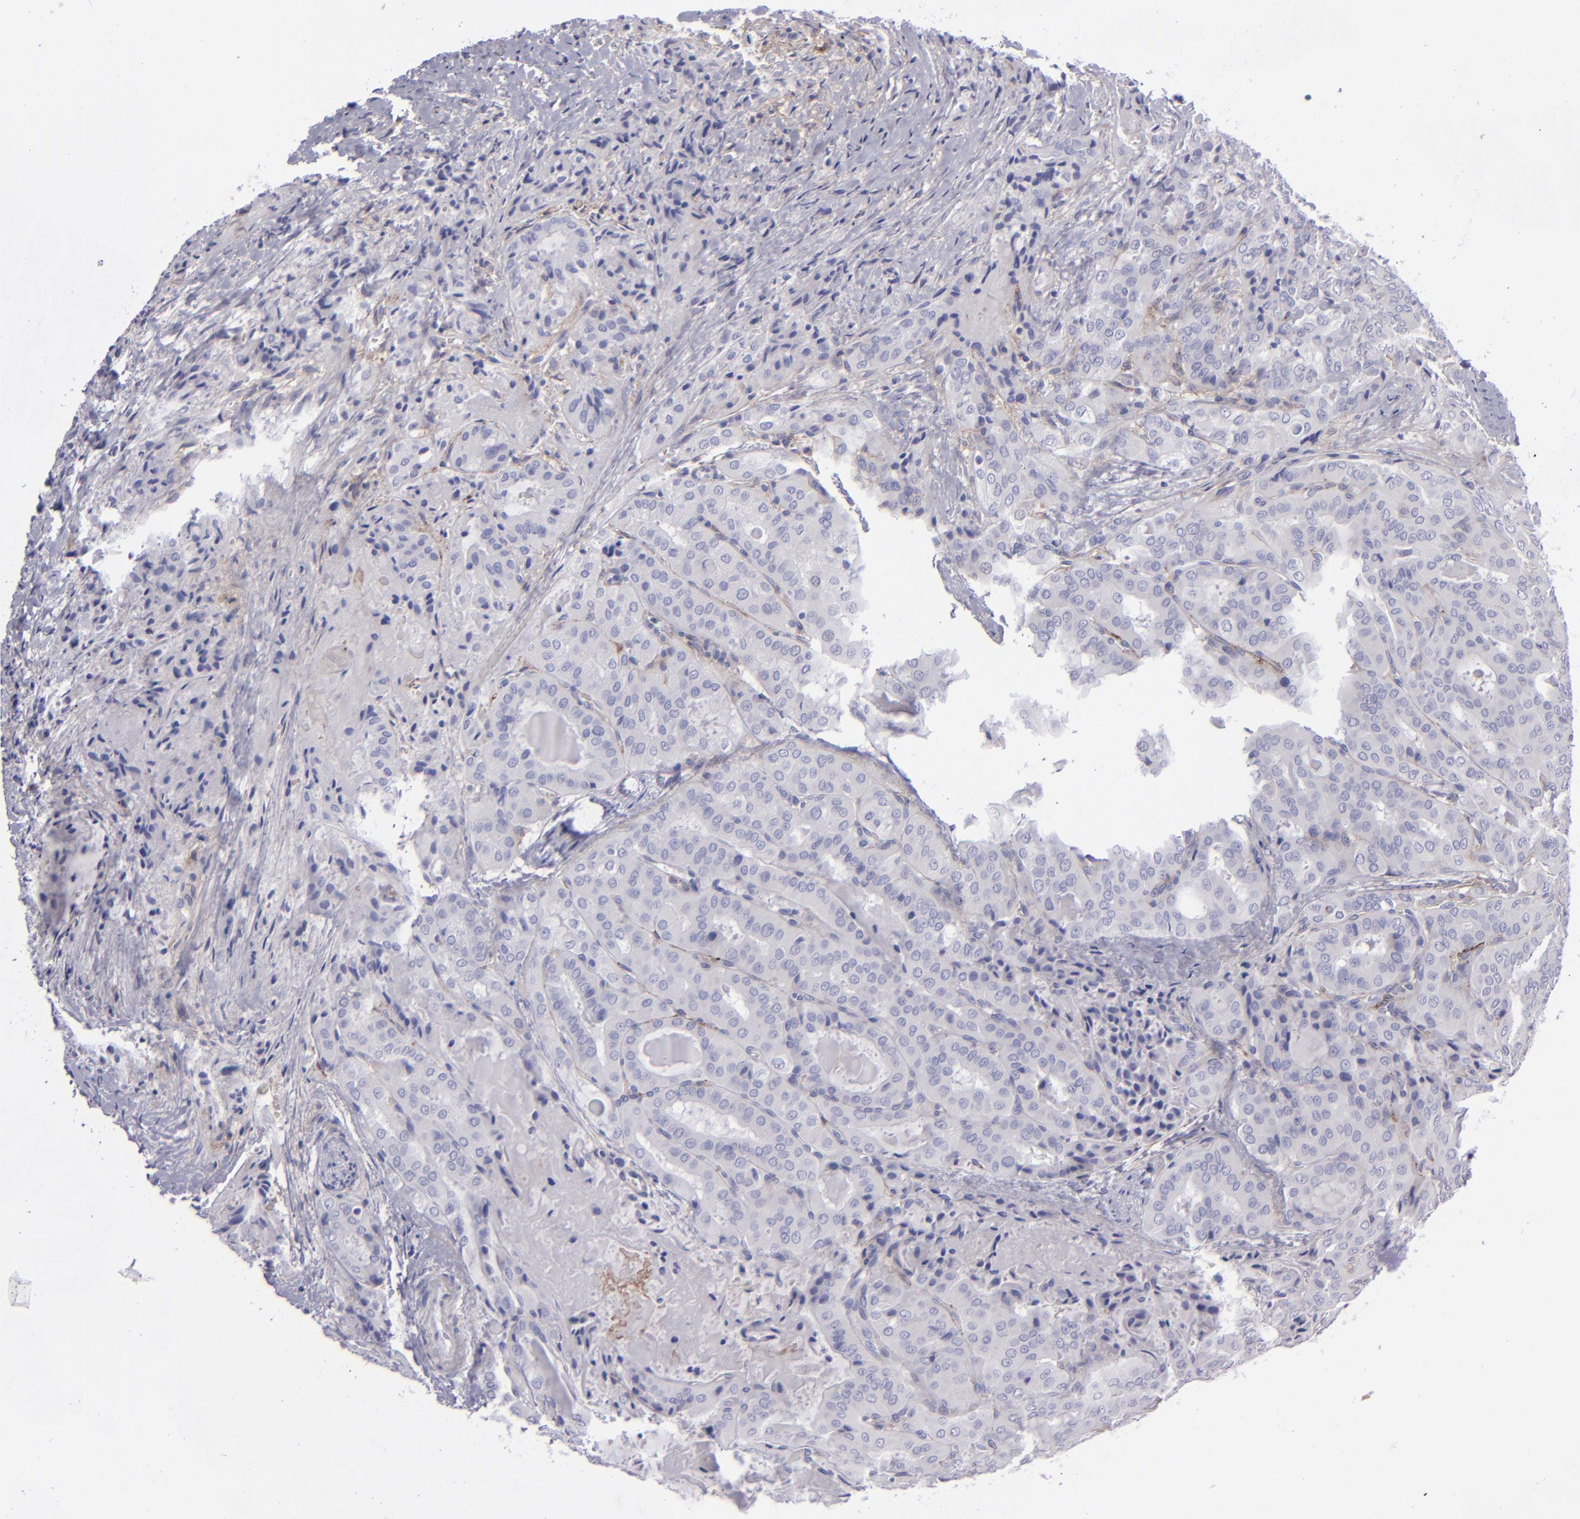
{"staining": {"intensity": "negative", "quantity": "none", "location": "none"}, "tissue": "thyroid cancer", "cell_type": "Tumor cells", "image_type": "cancer", "snomed": [{"axis": "morphology", "description": "Papillary adenocarcinoma, NOS"}, {"axis": "topography", "description": "Thyroid gland"}], "caption": "Immunohistochemistry of thyroid cancer shows no positivity in tumor cells. (Brightfield microscopy of DAB immunohistochemistry (IHC) at high magnification).", "gene": "ANPEP", "patient": {"sex": "female", "age": 71}}